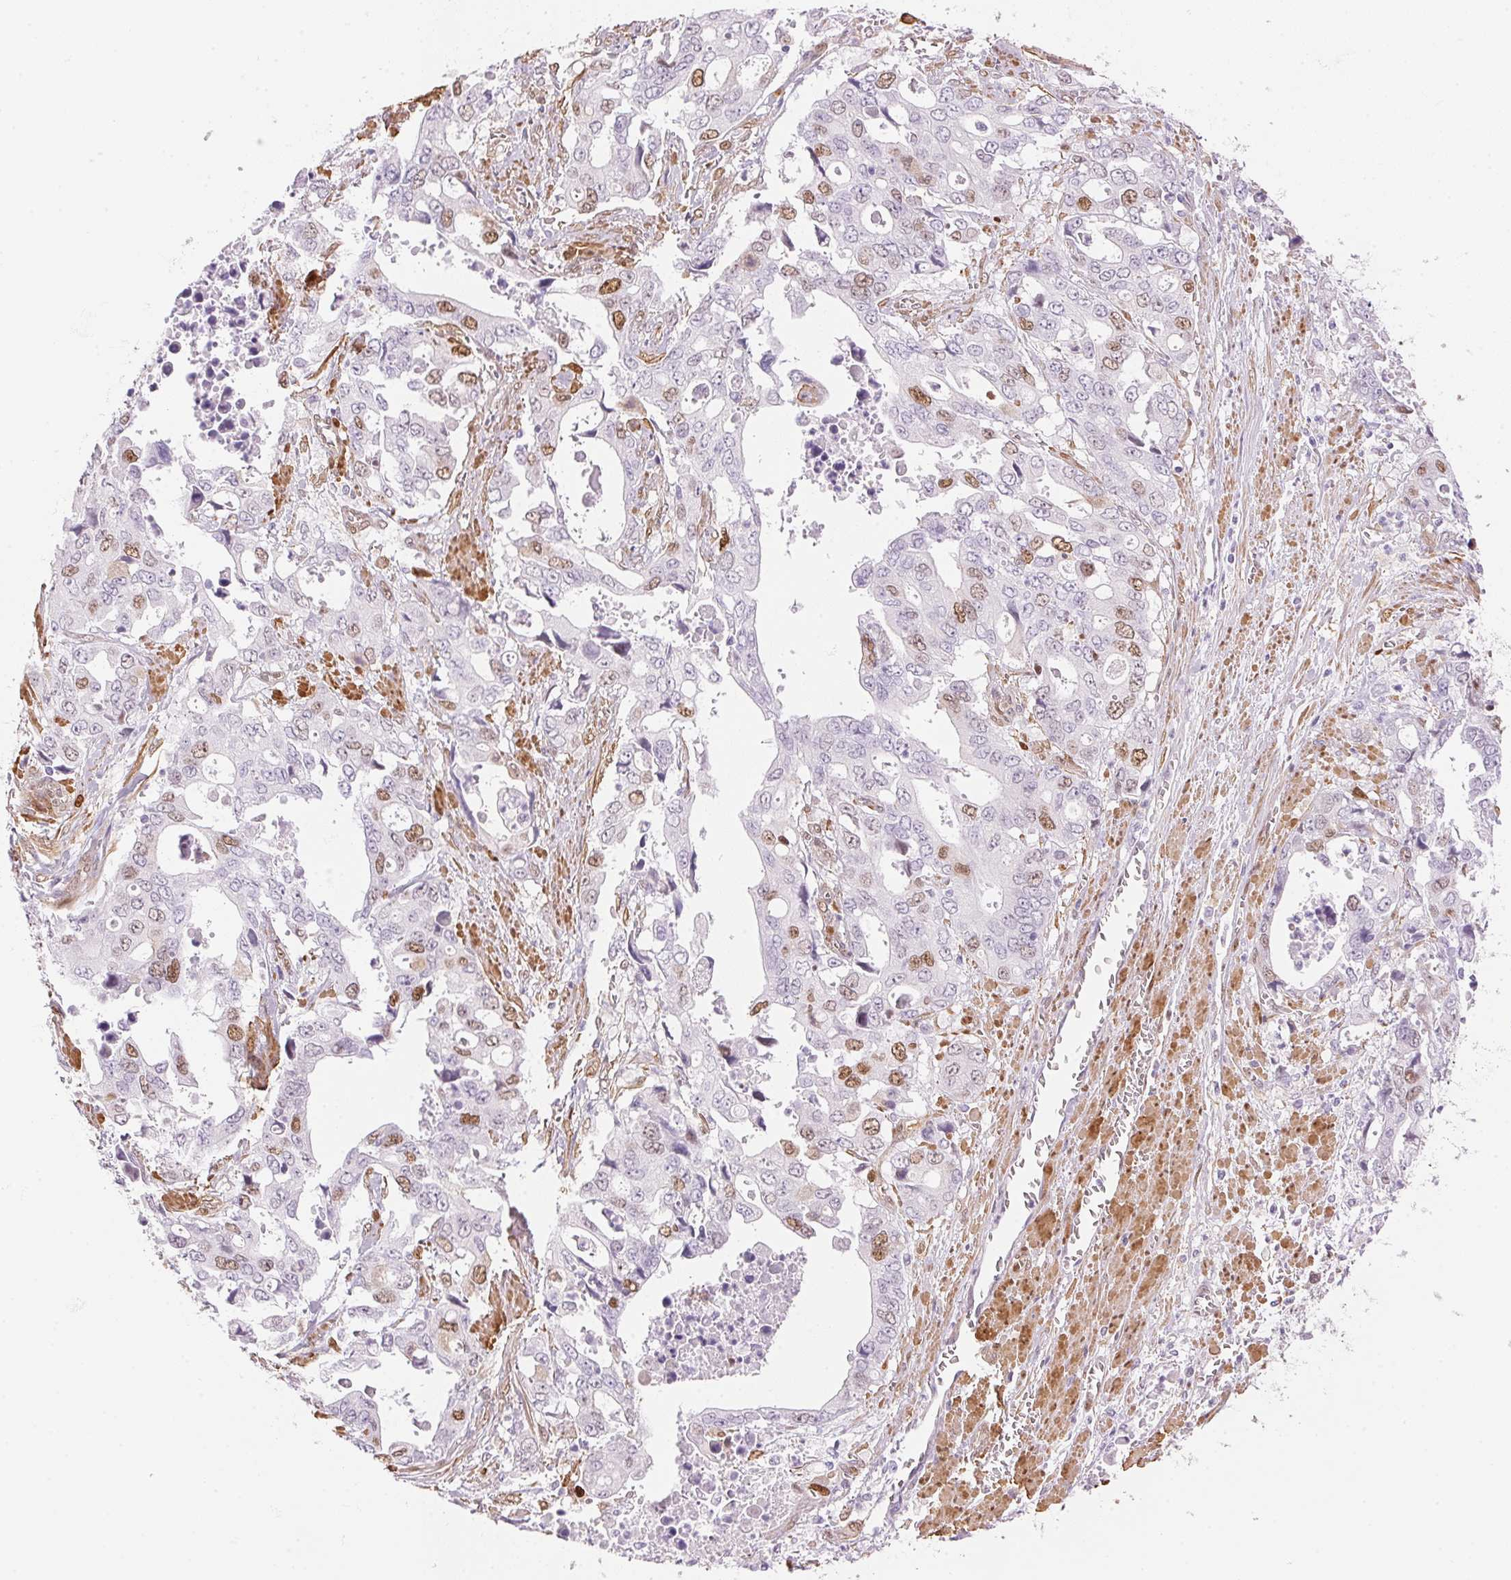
{"staining": {"intensity": "moderate", "quantity": "<25%", "location": "nuclear"}, "tissue": "stomach cancer", "cell_type": "Tumor cells", "image_type": "cancer", "snomed": [{"axis": "morphology", "description": "Adenocarcinoma, NOS"}, {"axis": "topography", "description": "Stomach, upper"}], "caption": "Moderate nuclear staining for a protein is identified in approximately <25% of tumor cells of stomach cancer (adenocarcinoma) using IHC.", "gene": "SMTN", "patient": {"sex": "male", "age": 74}}